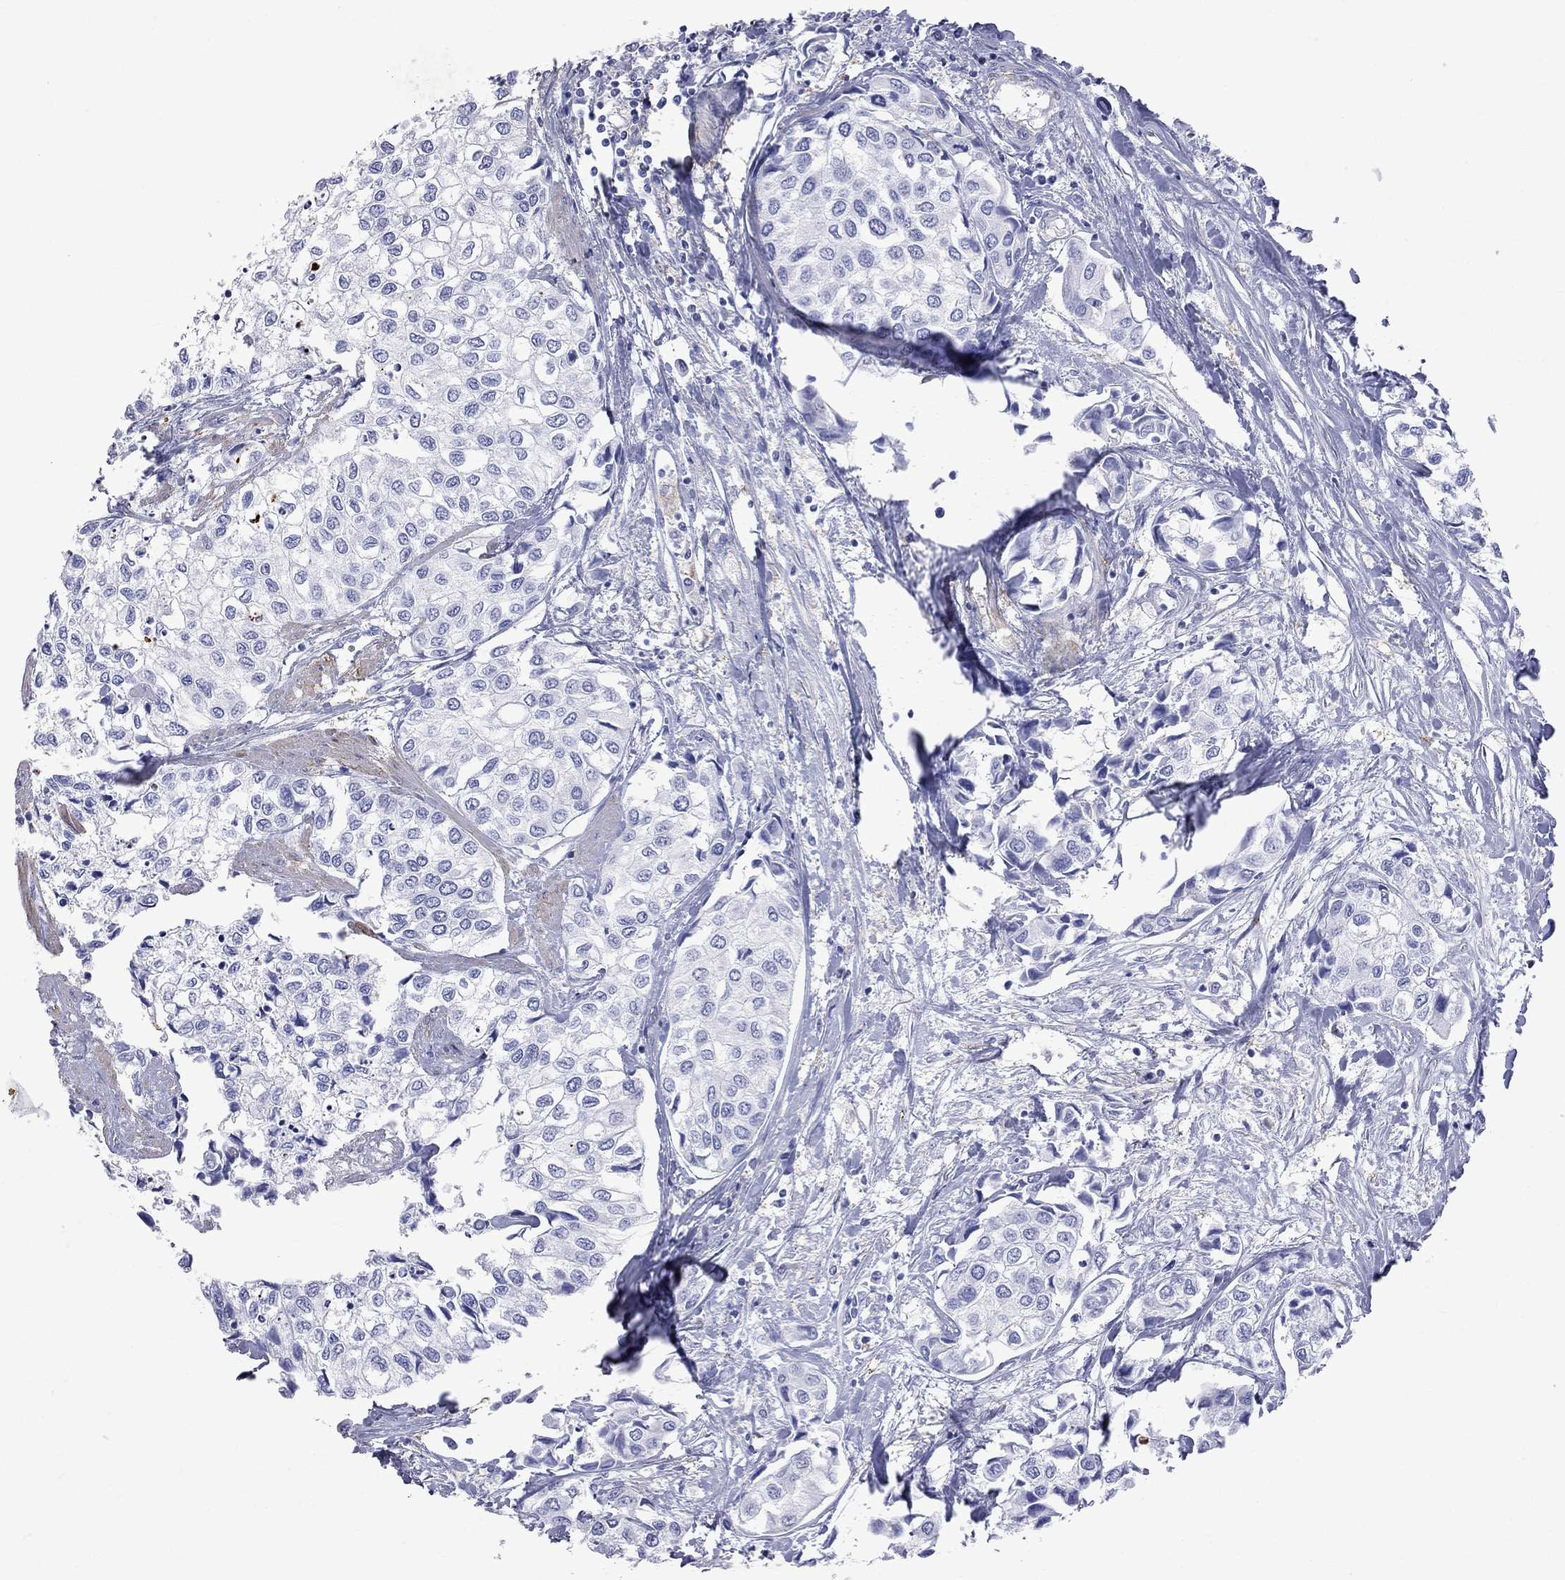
{"staining": {"intensity": "negative", "quantity": "none", "location": "none"}, "tissue": "urothelial cancer", "cell_type": "Tumor cells", "image_type": "cancer", "snomed": [{"axis": "morphology", "description": "Urothelial carcinoma, High grade"}, {"axis": "topography", "description": "Urinary bladder"}], "caption": "Photomicrograph shows no significant protein positivity in tumor cells of urothelial carcinoma (high-grade).", "gene": "S100A3", "patient": {"sex": "male", "age": 73}}